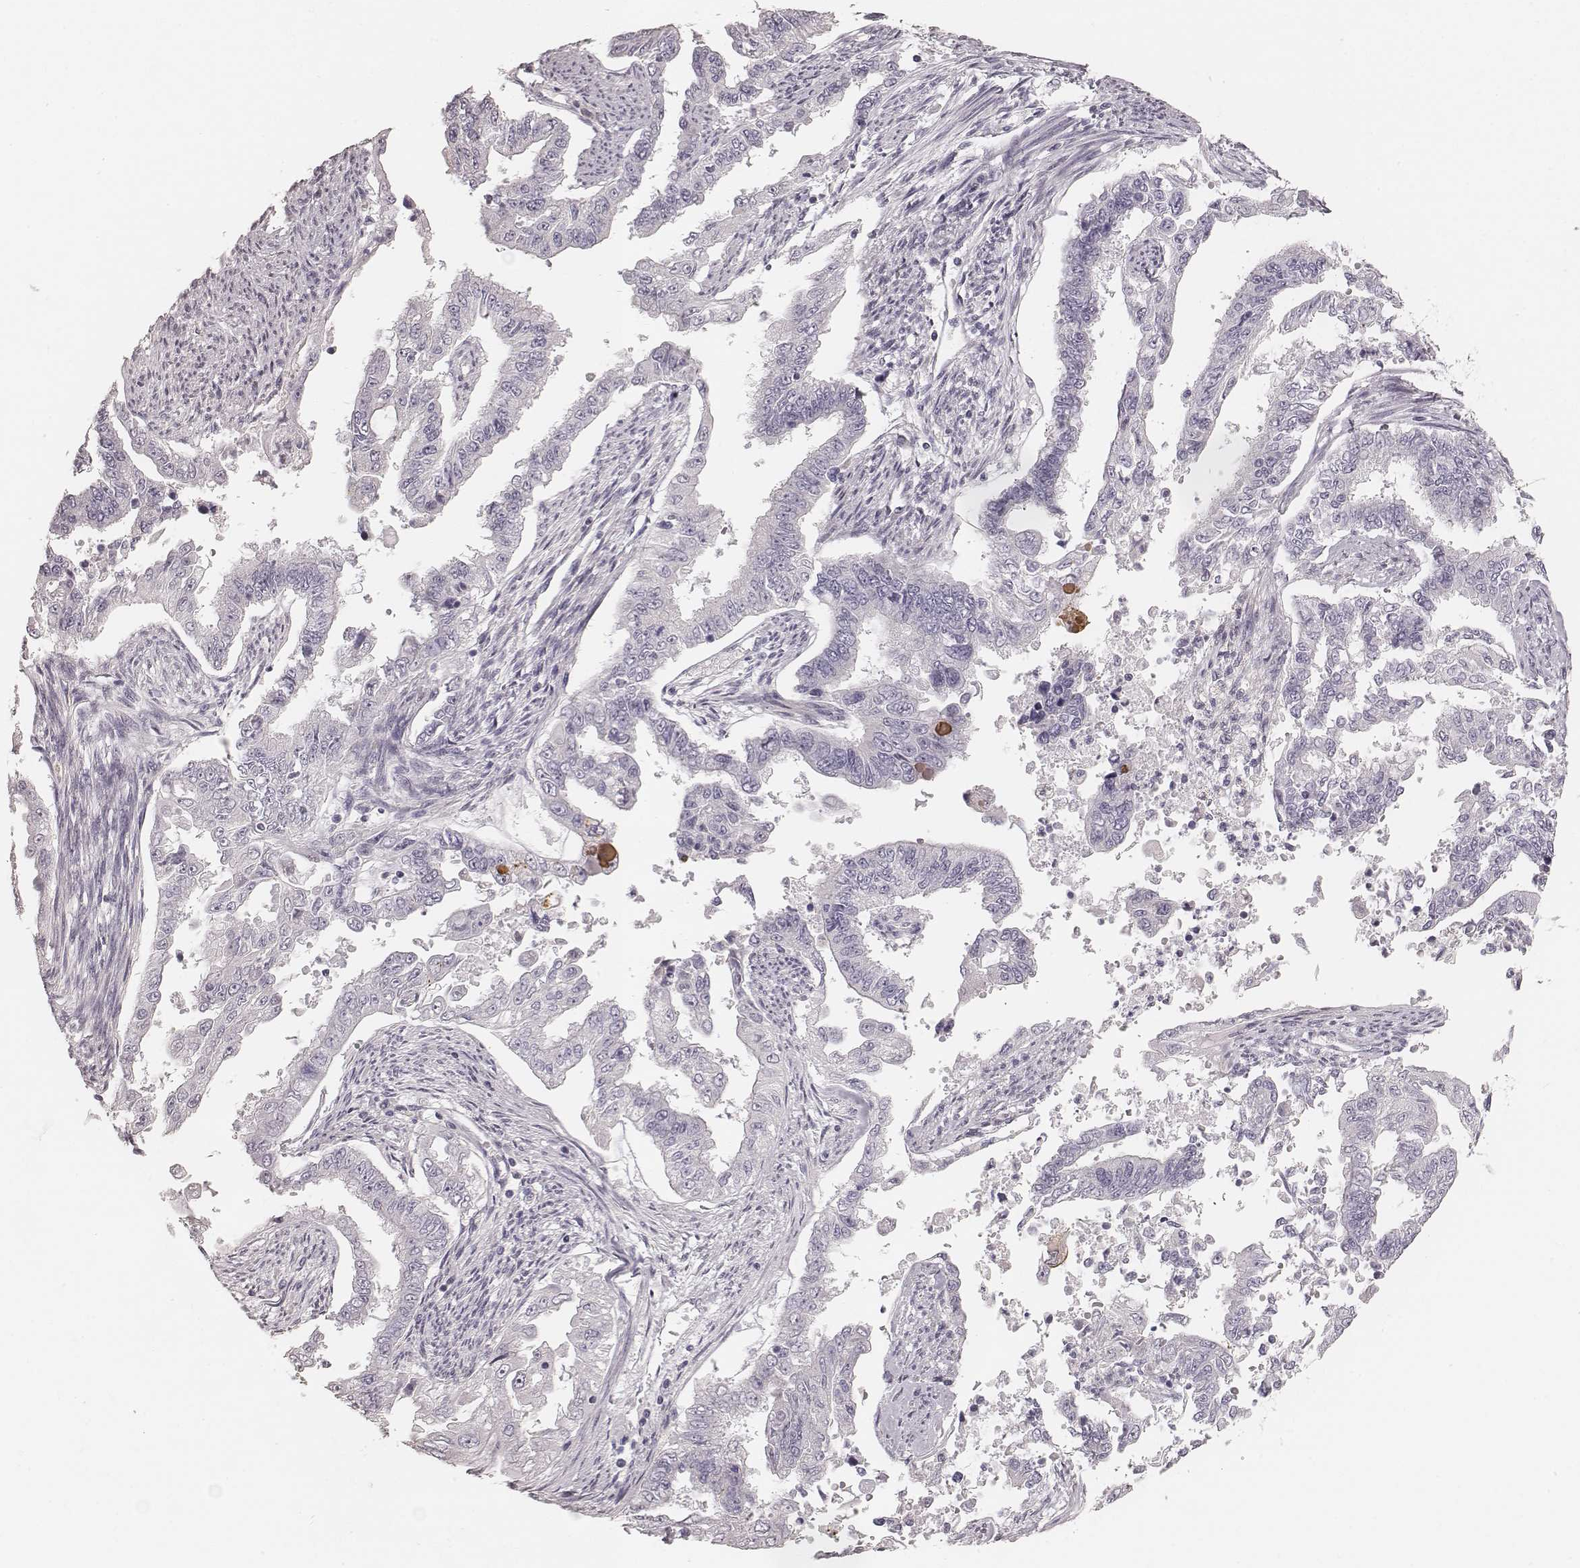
{"staining": {"intensity": "negative", "quantity": "none", "location": "none"}, "tissue": "endometrial cancer", "cell_type": "Tumor cells", "image_type": "cancer", "snomed": [{"axis": "morphology", "description": "Adenocarcinoma, NOS"}, {"axis": "topography", "description": "Uterus"}], "caption": "A histopathology image of endometrial adenocarcinoma stained for a protein demonstrates no brown staining in tumor cells.", "gene": "ZP4", "patient": {"sex": "female", "age": 59}}